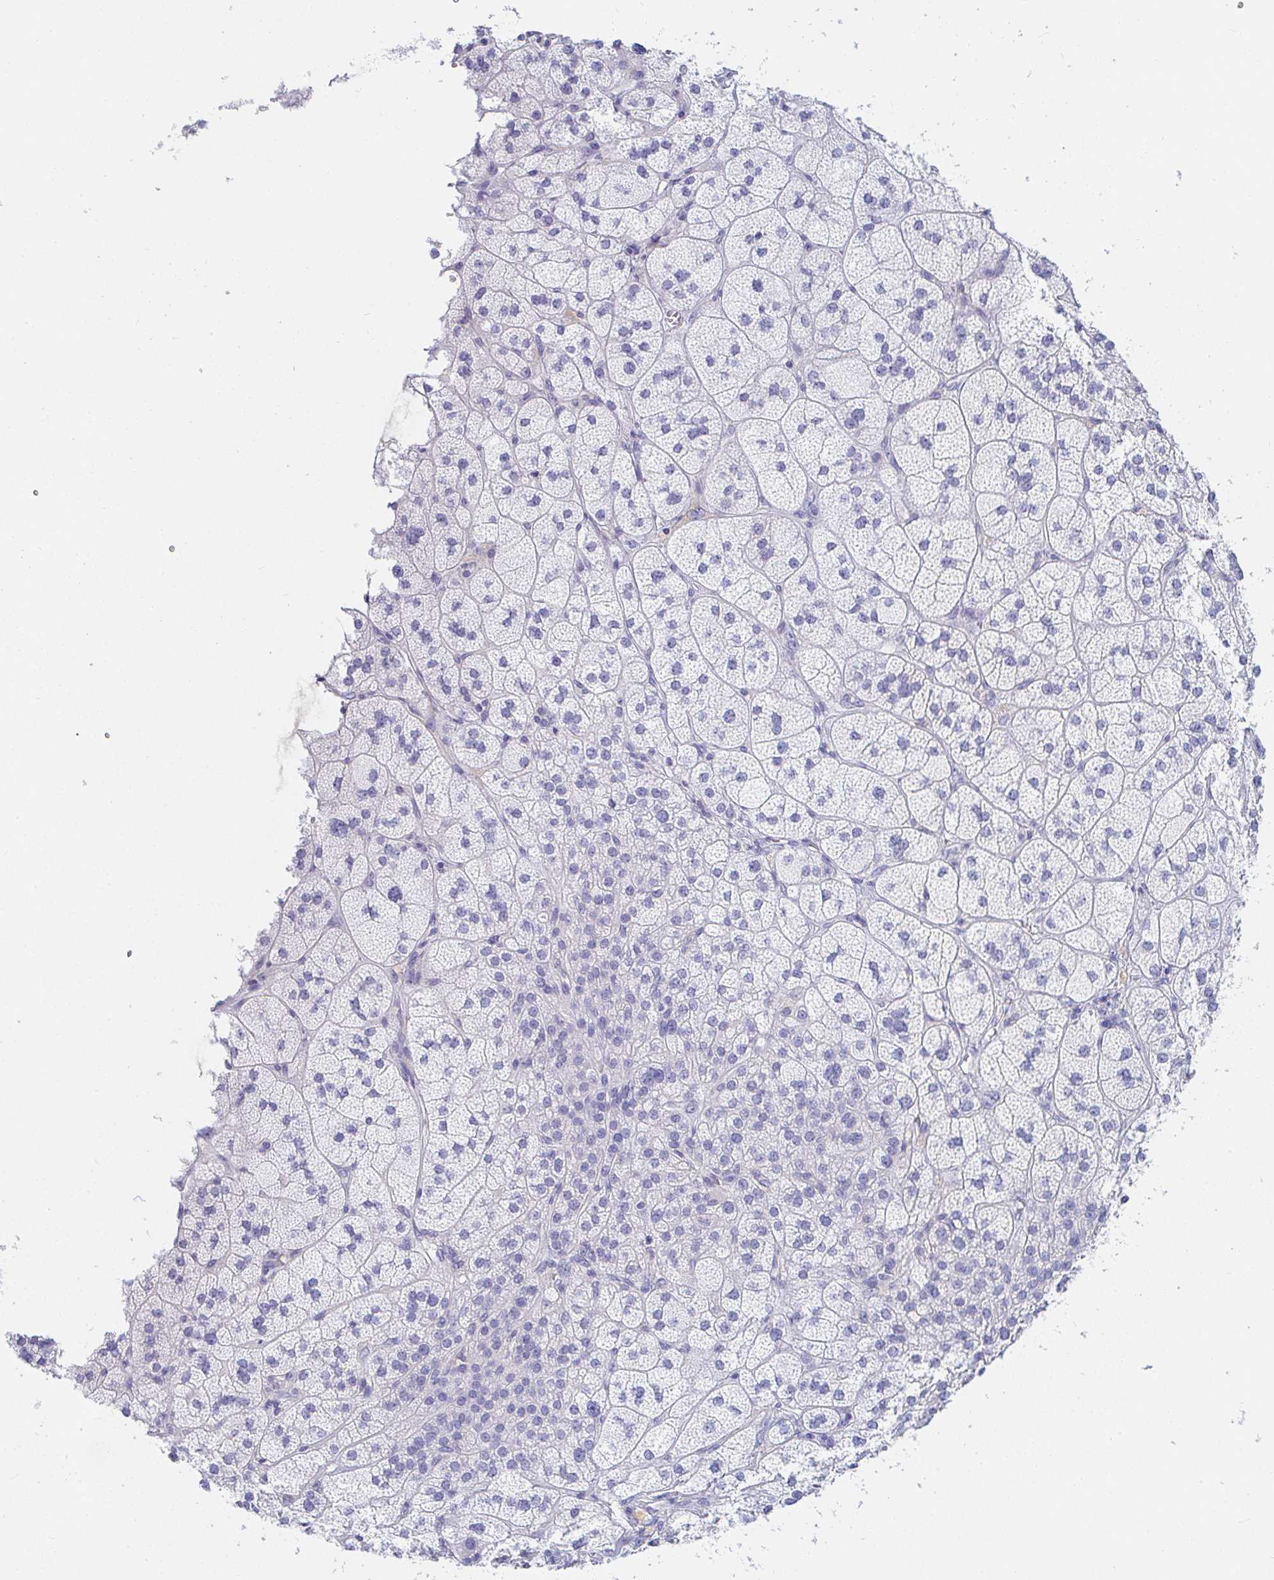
{"staining": {"intensity": "negative", "quantity": "none", "location": "none"}, "tissue": "adrenal gland", "cell_type": "Glandular cells", "image_type": "normal", "snomed": [{"axis": "morphology", "description": "Normal tissue, NOS"}, {"axis": "topography", "description": "Adrenal gland"}], "caption": "High magnification brightfield microscopy of normal adrenal gland stained with DAB (brown) and counterstained with hematoxylin (blue): glandular cells show no significant staining. (Brightfield microscopy of DAB (3,3'-diaminobenzidine) immunohistochemistry at high magnification).", "gene": "PDE6B", "patient": {"sex": "female", "age": 60}}